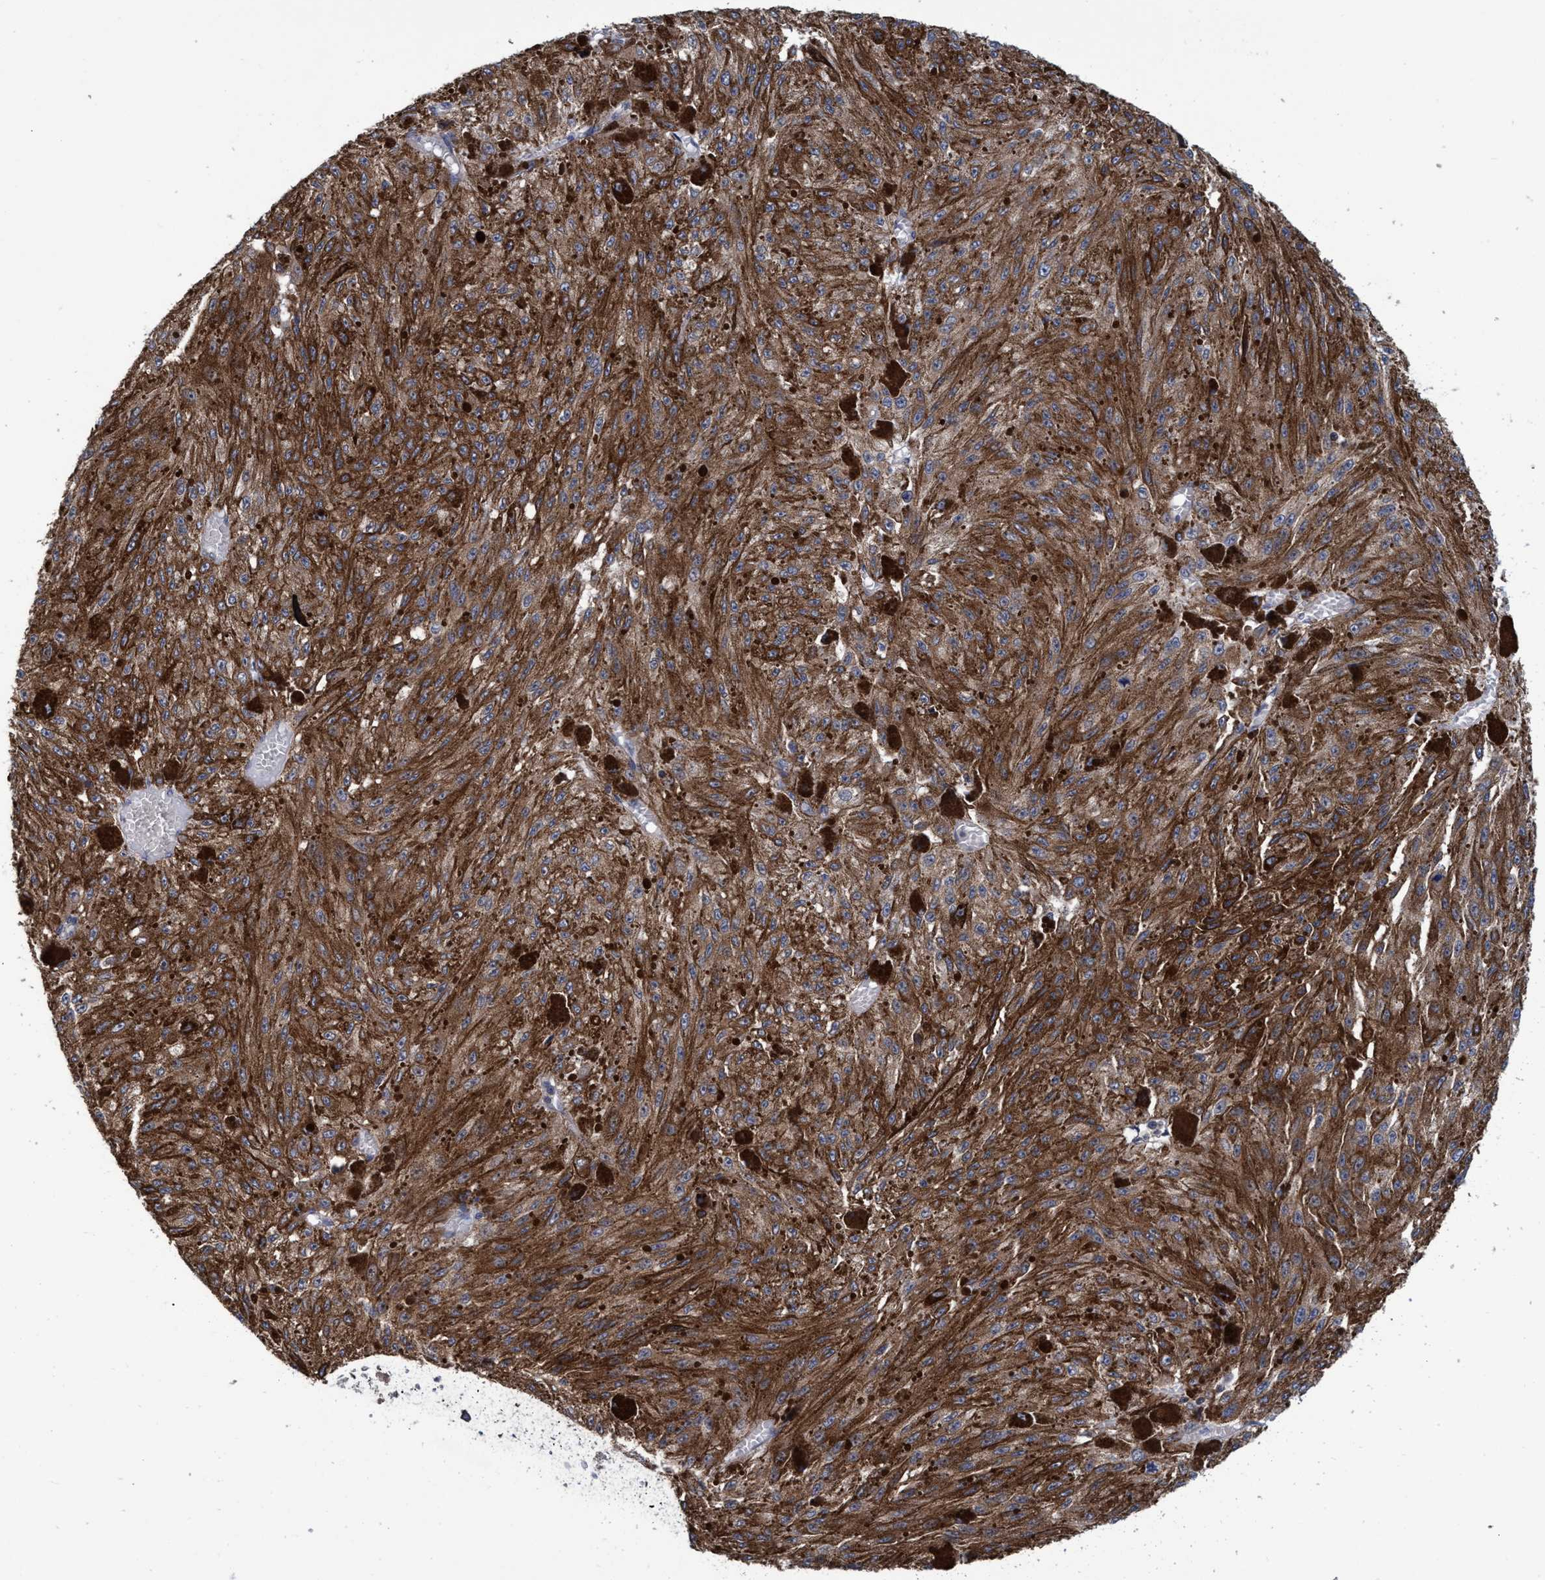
{"staining": {"intensity": "moderate", "quantity": ">75%", "location": "cytoplasmic/membranous"}, "tissue": "melanoma", "cell_type": "Tumor cells", "image_type": "cancer", "snomed": [{"axis": "morphology", "description": "Malignant melanoma, NOS"}, {"axis": "topography", "description": "Other"}], "caption": "Melanoma stained with DAB IHC reveals medium levels of moderate cytoplasmic/membranous positivity in approximately >75% of tumor cells.", "gene": "CALCOCO2", "patient": {"sex": "male", "age": 79}}